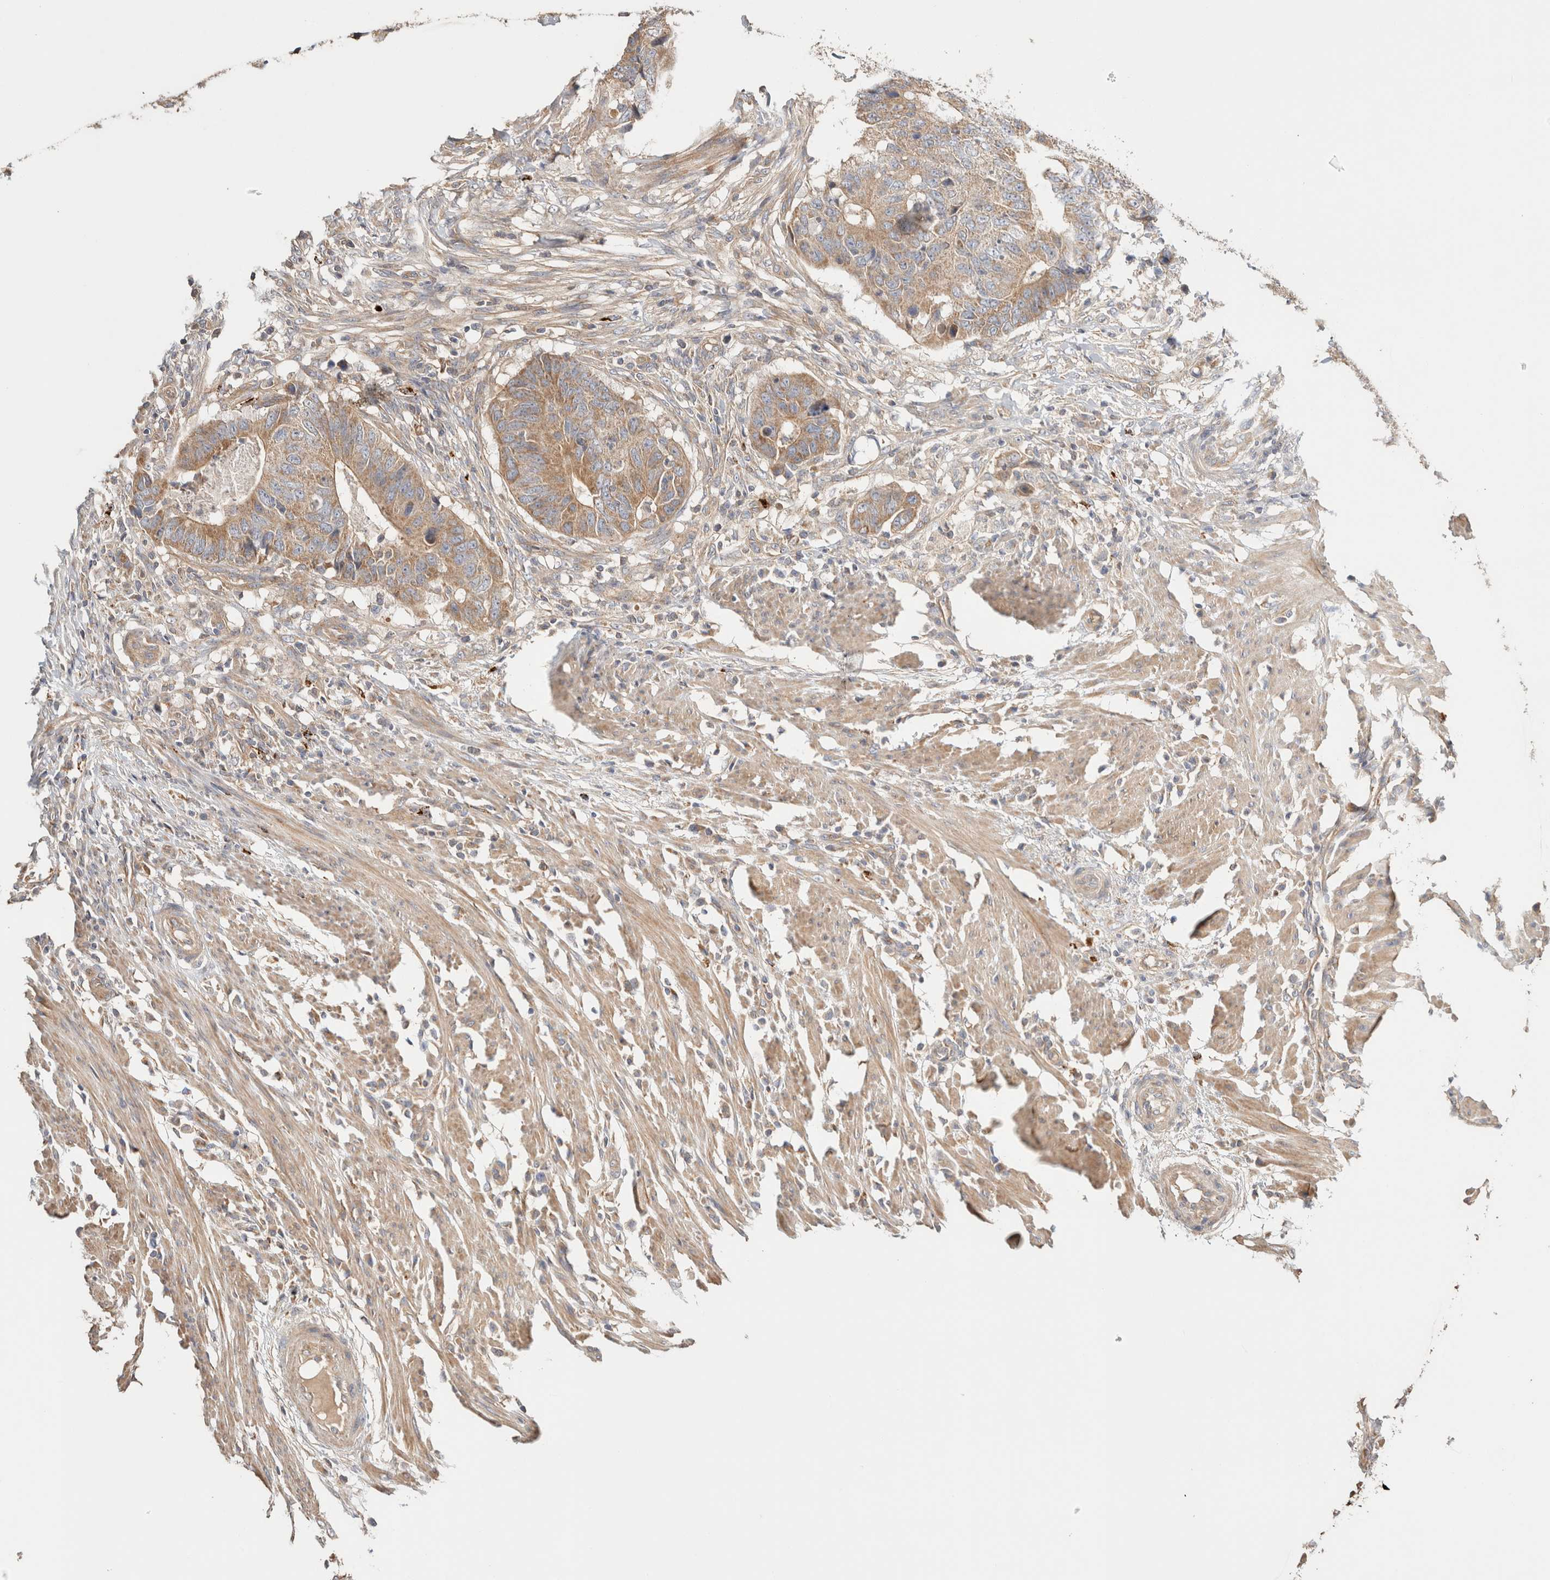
{"staining": {"intensity": "moderate", "quantity": ">75%", "location": "cytoplasmic/membranous"}, "tissue": "colorectal cancer", "cell_type": "Tumor cells", "image_type": "cancer", "snomed": [{"axis": "morphology", "description": "Adenocarcinoma, NOS"}, {"axis": "topography", "description": "Colon"}], "caption": "About >75% of tumor cells in colorectal cancer show moderate cytoplasmic/membranous protein positivity as visualized by brown immunohistochemical staining.", "gene": "B3GNTL1", "patient": {"sex": "male", "age": 56}}